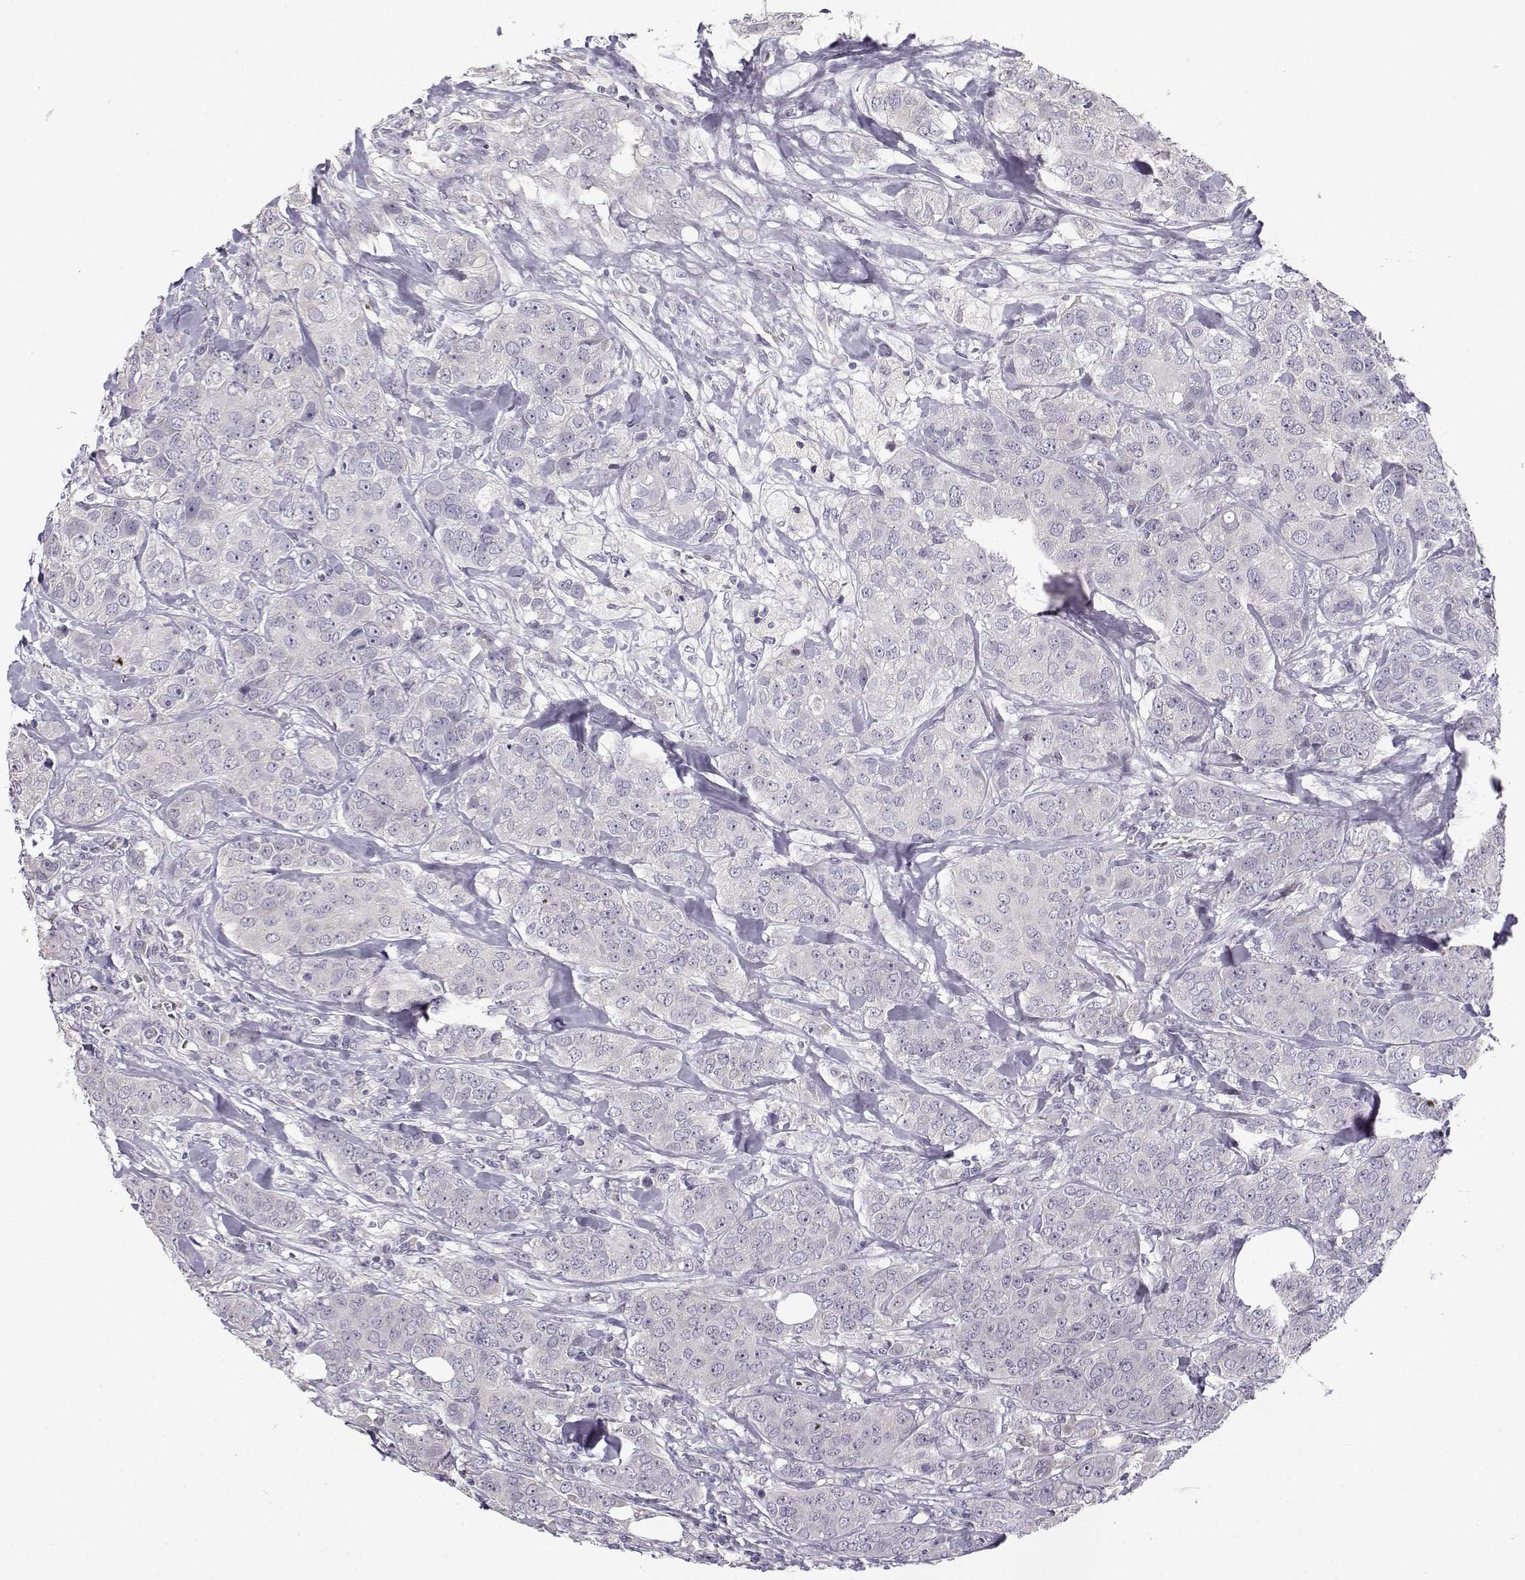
{"staining": {"intensity": "negative", "quantity": "none", "location": "none"}, "tissue": "breast cancer", "cell_type": "Tumor cells", "image_type": "cancer", "snomed": [{"axis": "morphology", "description": "Duct carcinoma"}, {"axis": "topography", "description": "Breast"}], "caption": "An IHC histopathology image of breast intraductal carcinoma is shown. There is no staining in tumor cells of breast intraductal carcinoma.", "gene": "TMEM145", "patient": {"sex": "female", "age": 43}}